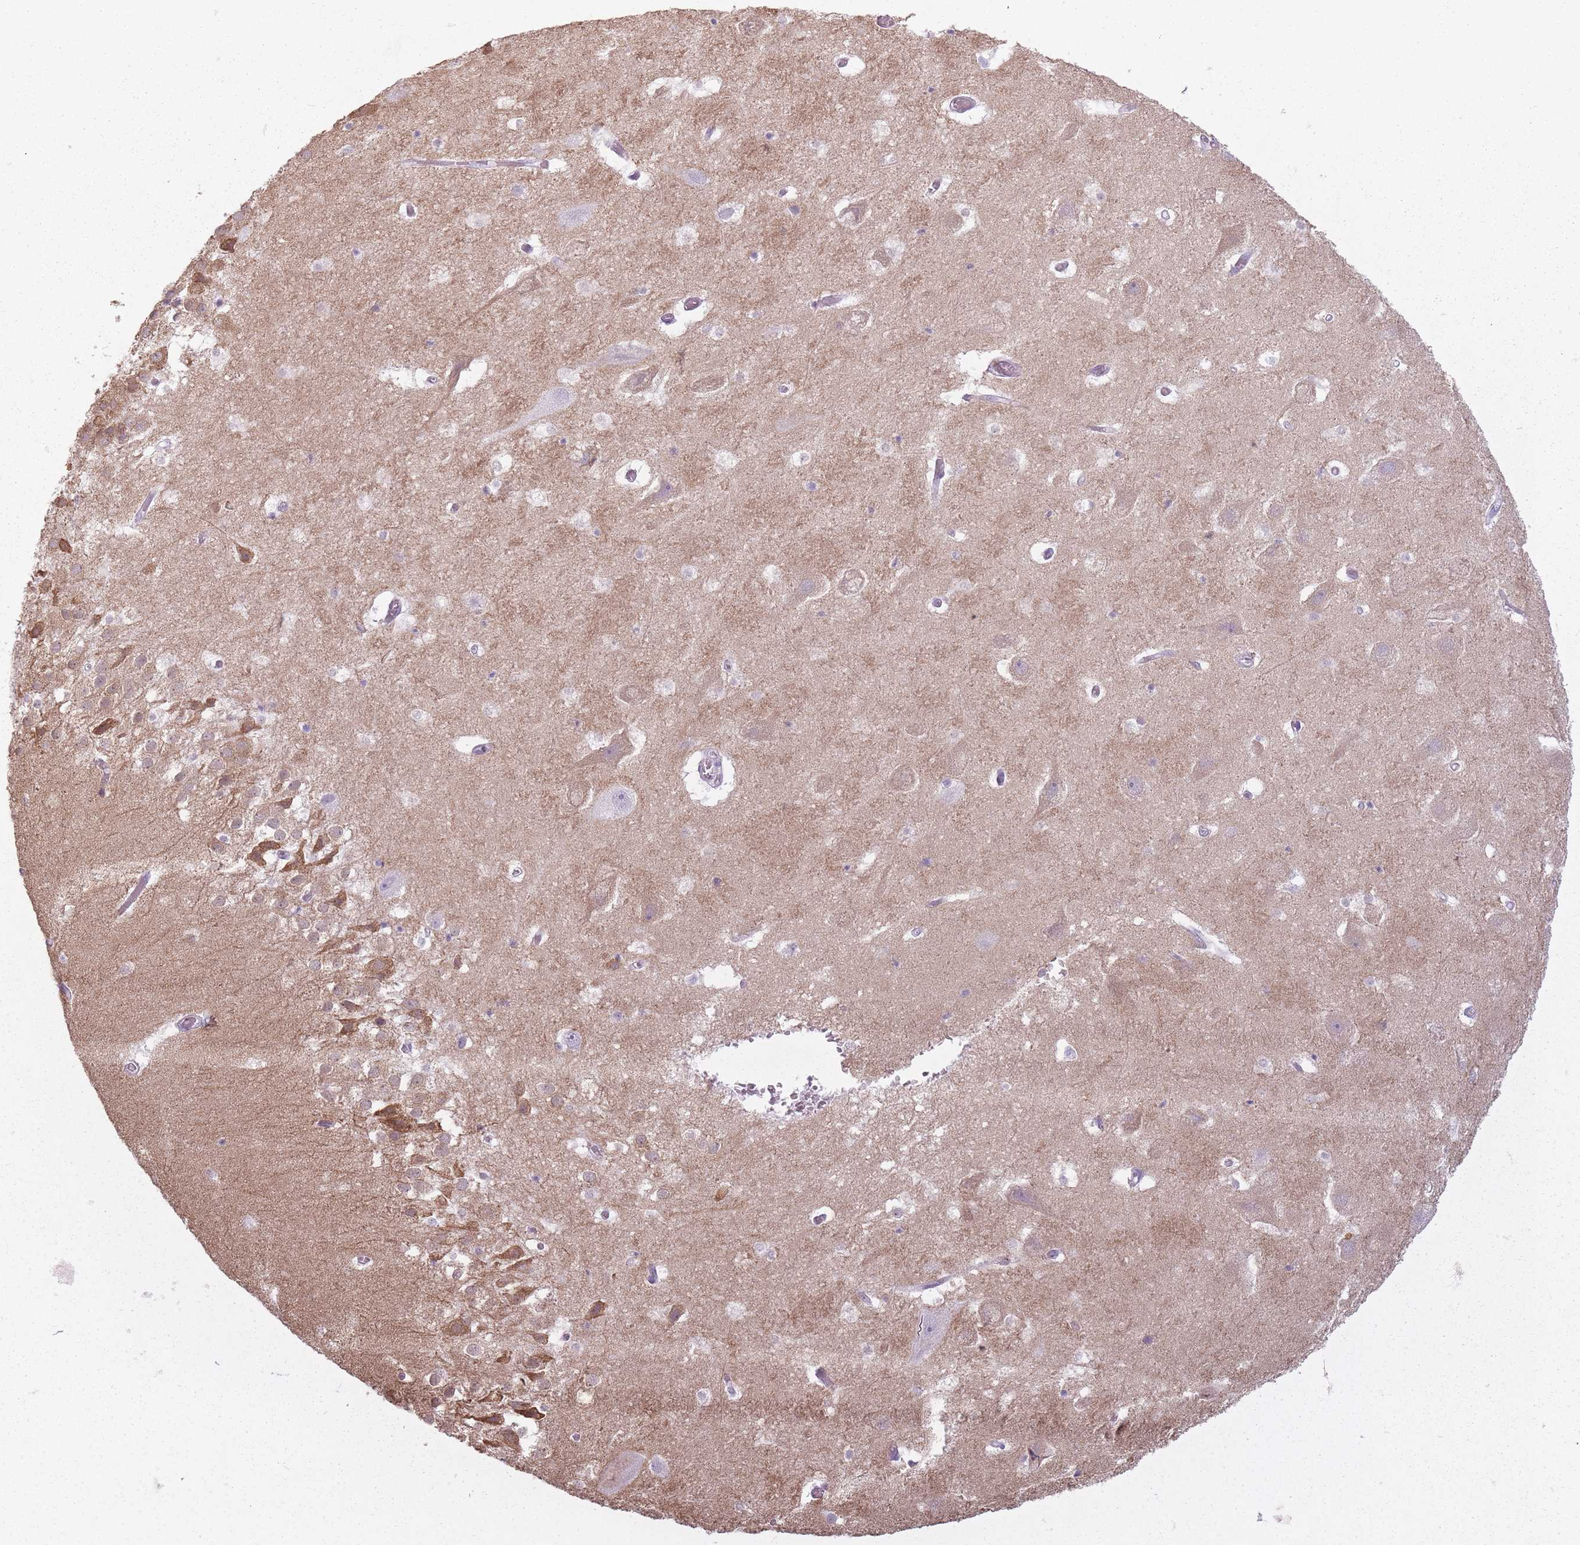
{"staining": {"intensity": "negative", "quantity": "none", "location": "none"}, "tissue": "hippocampus", "cell_type": "Glial cells", "image_type": "normal", "snomed": [{"axis": "morphology", "description": "Normal tissue, NOS"}, {"axis": "topography", "description": "Hippocampus"}], "caption": "High magnification brightfield microscopy of normal hippocampus stained with DAB (3,3'-diaminobenzidine) (brown) and counterstained with hematoxylin (blue): glial cells show no significant expression.", "gene": "RFX4", "patient": {"sex": "female", "age": 52}}